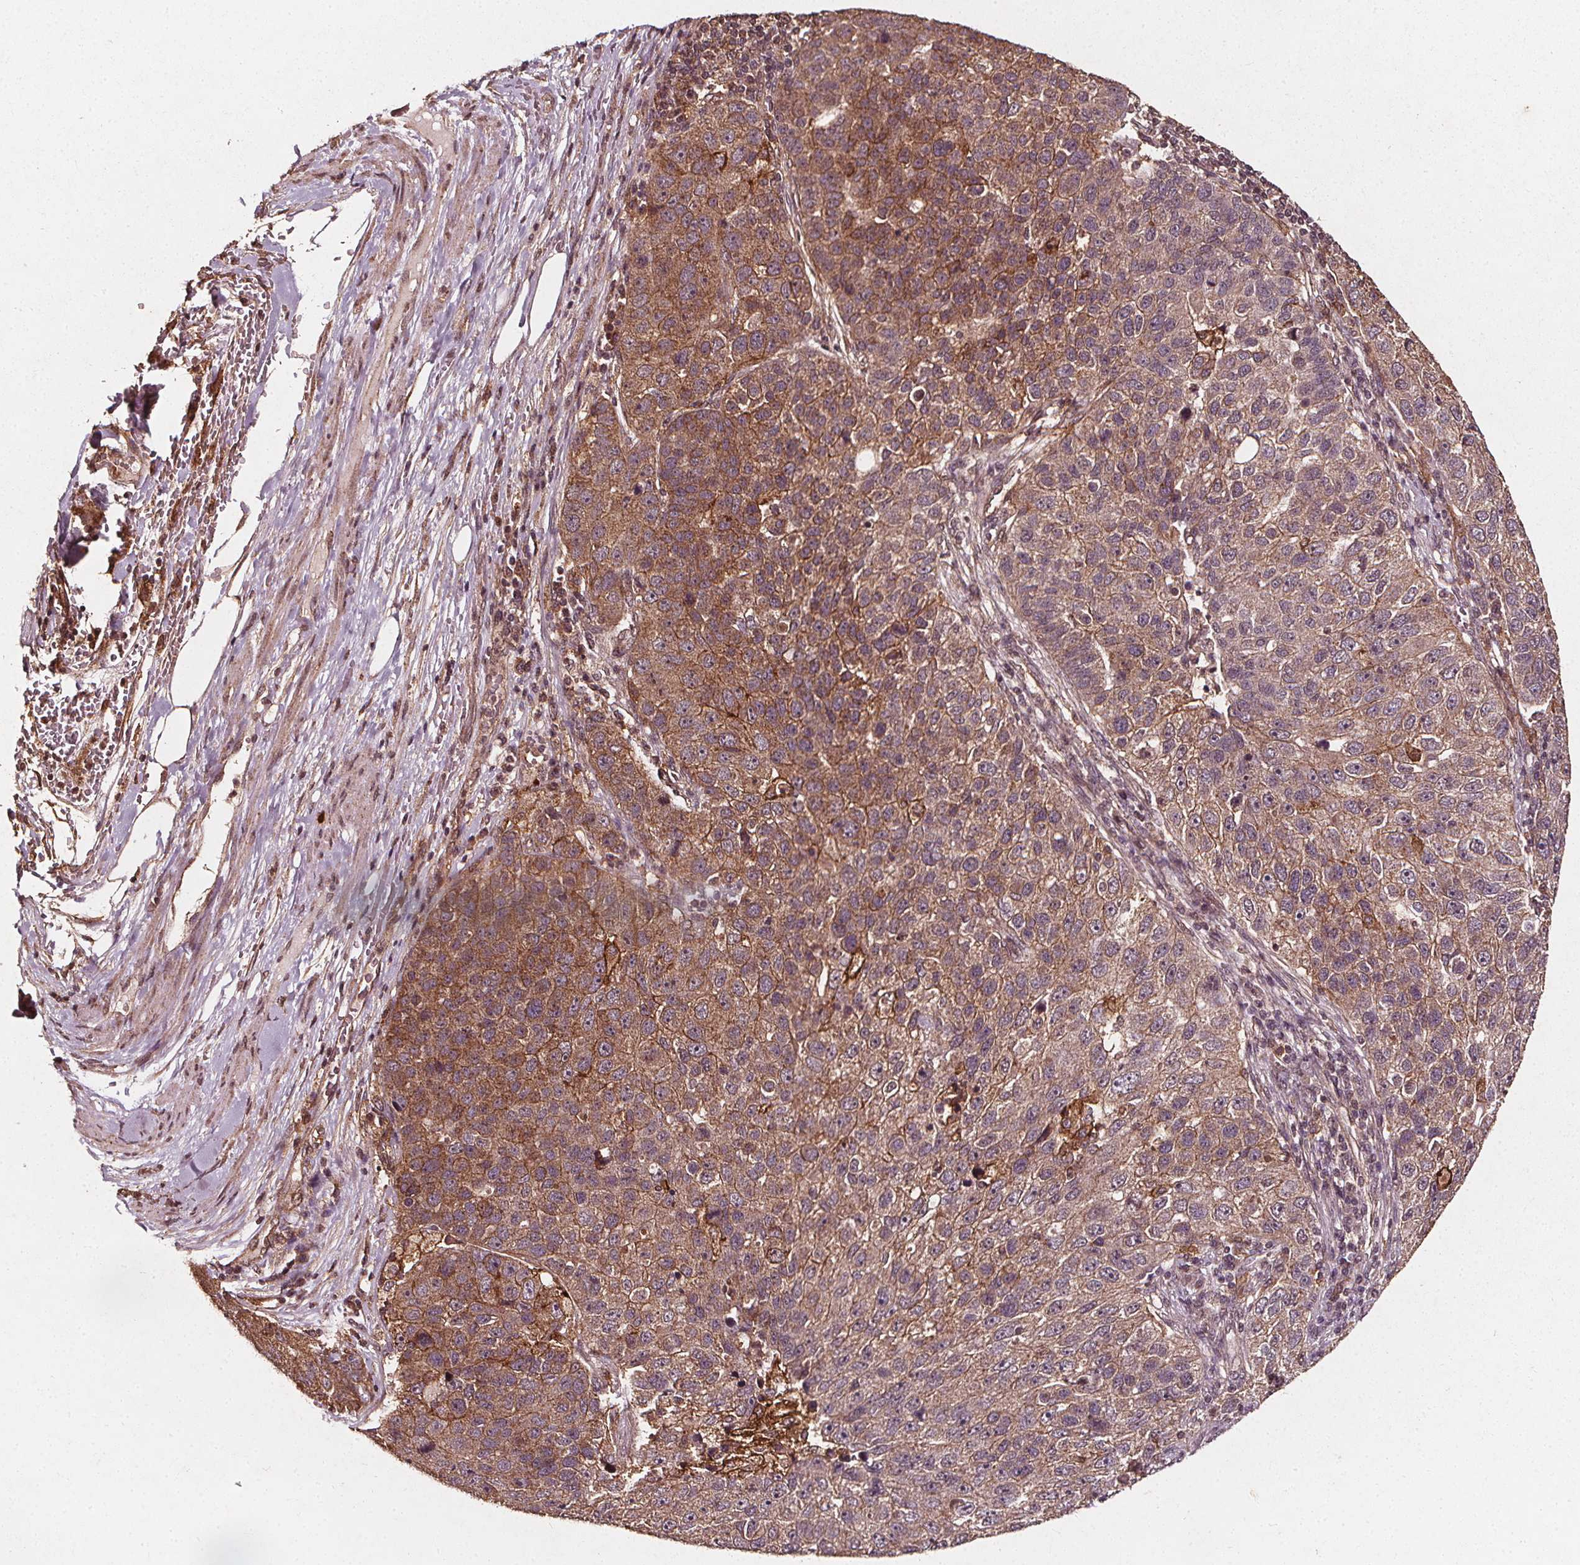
{"staining": {"intensity": "moderate", "quantity": ">75%", "location": "cytoplasmic/membranous"}, "tissue": "pancreatic cancer", "cell_type": "Tumor cells", "image_type": "cancer", "snomed": [{"axis": "morphology", "description": "Adenocarcinoma, NOS"}, {"axis": "topography", "description": "Pancreas"}], "caption": "Adenocarcinoma (pancreatic) was stained to show a protein in brown. There is medium levels of moderate cytoplasmic/membranous positivity in about >75% of tumor cells.", "gene": "ABCA1", "patient": {"sex": "female", "age": 61}}